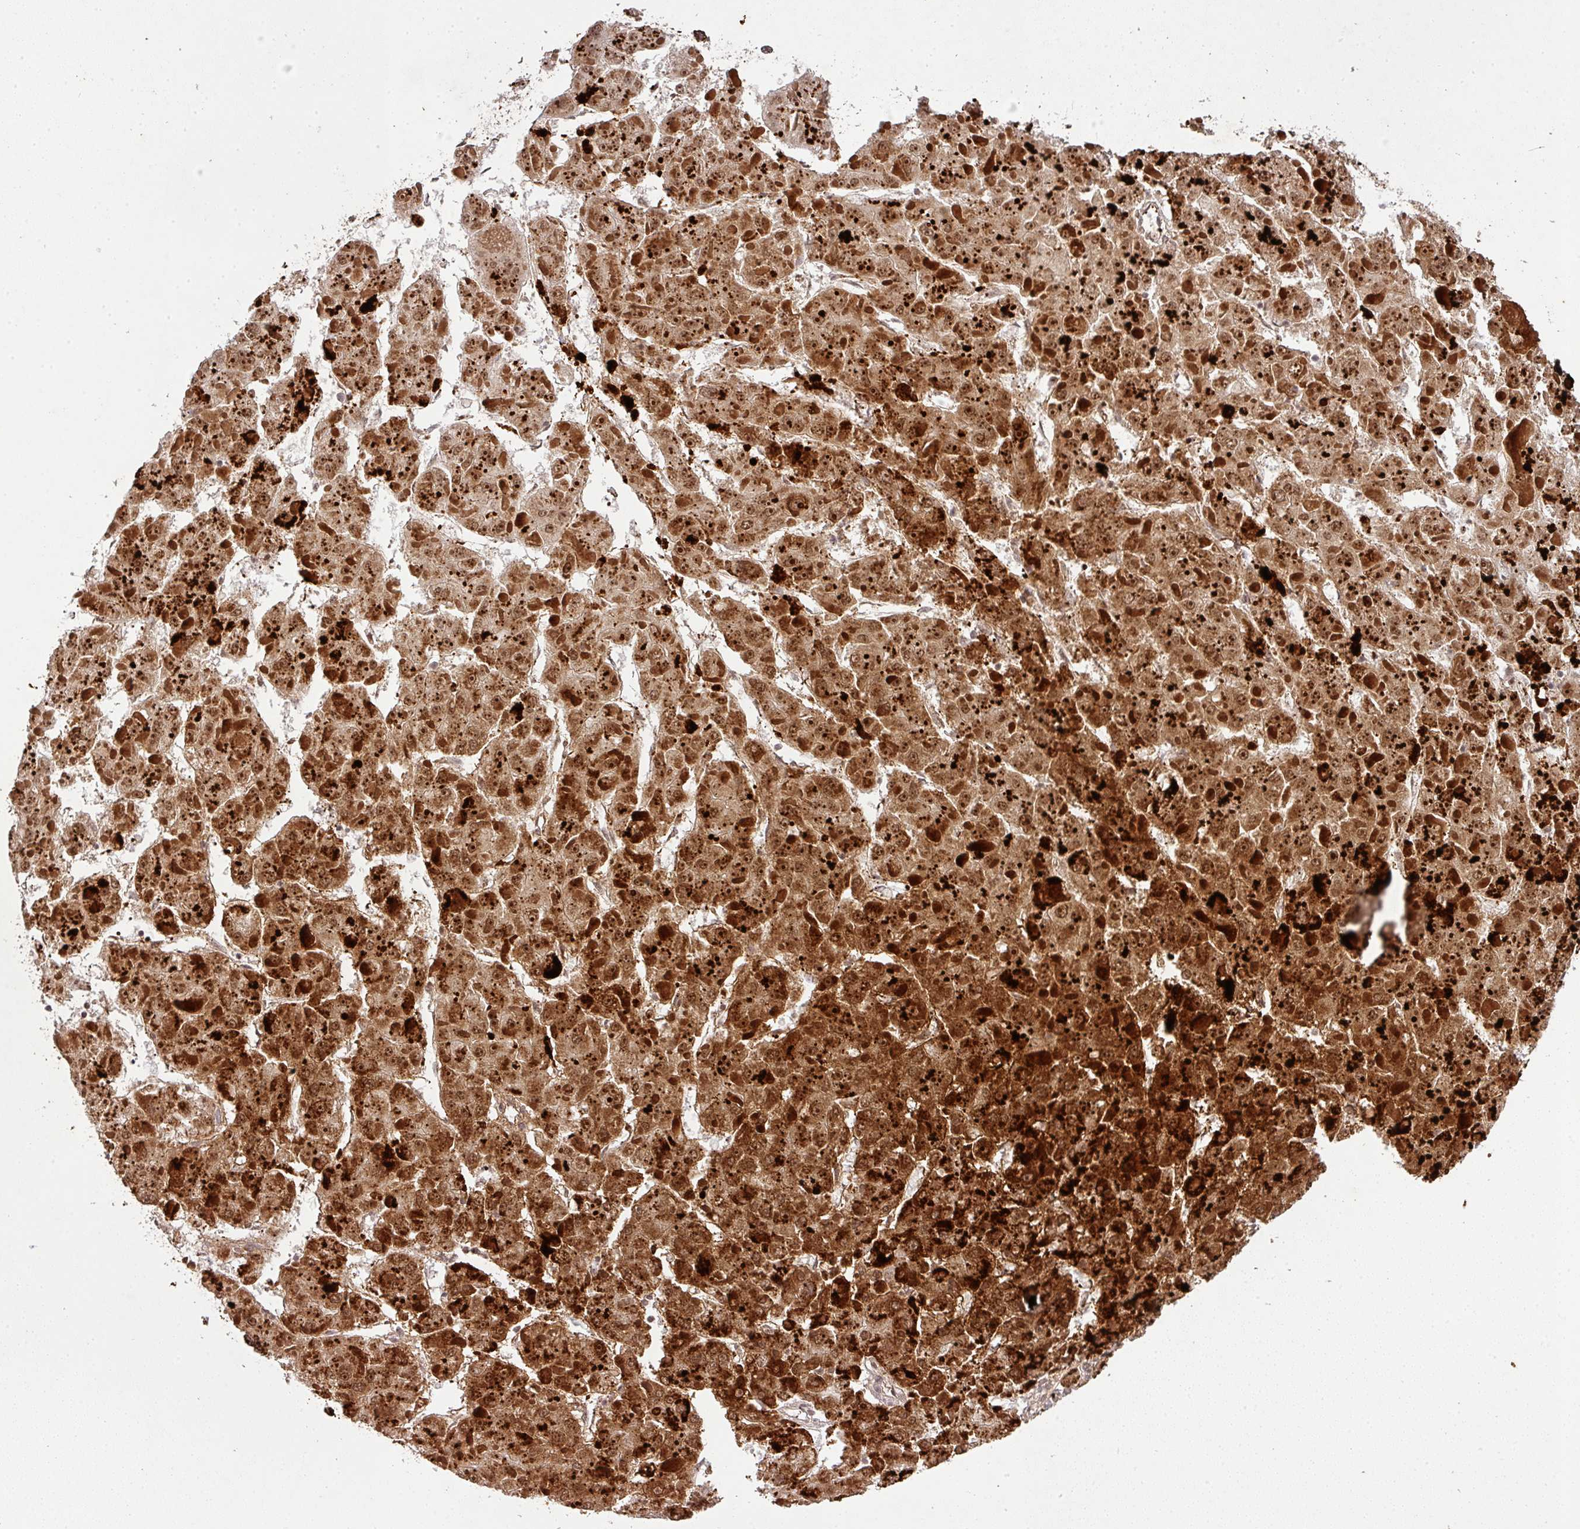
{"staining": {"intensity": "strong", "quantity": ">75%", "location": "cytoplasmic/membranous,nuclear"}, "tissue": "liver cancer", "cell_type": "Tumor cells", "image_type": "cancer", "snomed": [{"axis": "morphology", "description": "Carcinoma, Hepatocellular, NOS"}, {"axis": "topography", "description": "Liver"}], "caption": "High-magnification brightfield microscopy of liver hepatocellular carcinoma stained with DAB (brown) and counterstained with hematoxylin (blue). tumor cells exhibit strong cytoplasmic/membranous and nuclear staining is present in approximately>75% of cells.", "gene": "NEIL1", "patient": {"sex": "female", "age": 73}}